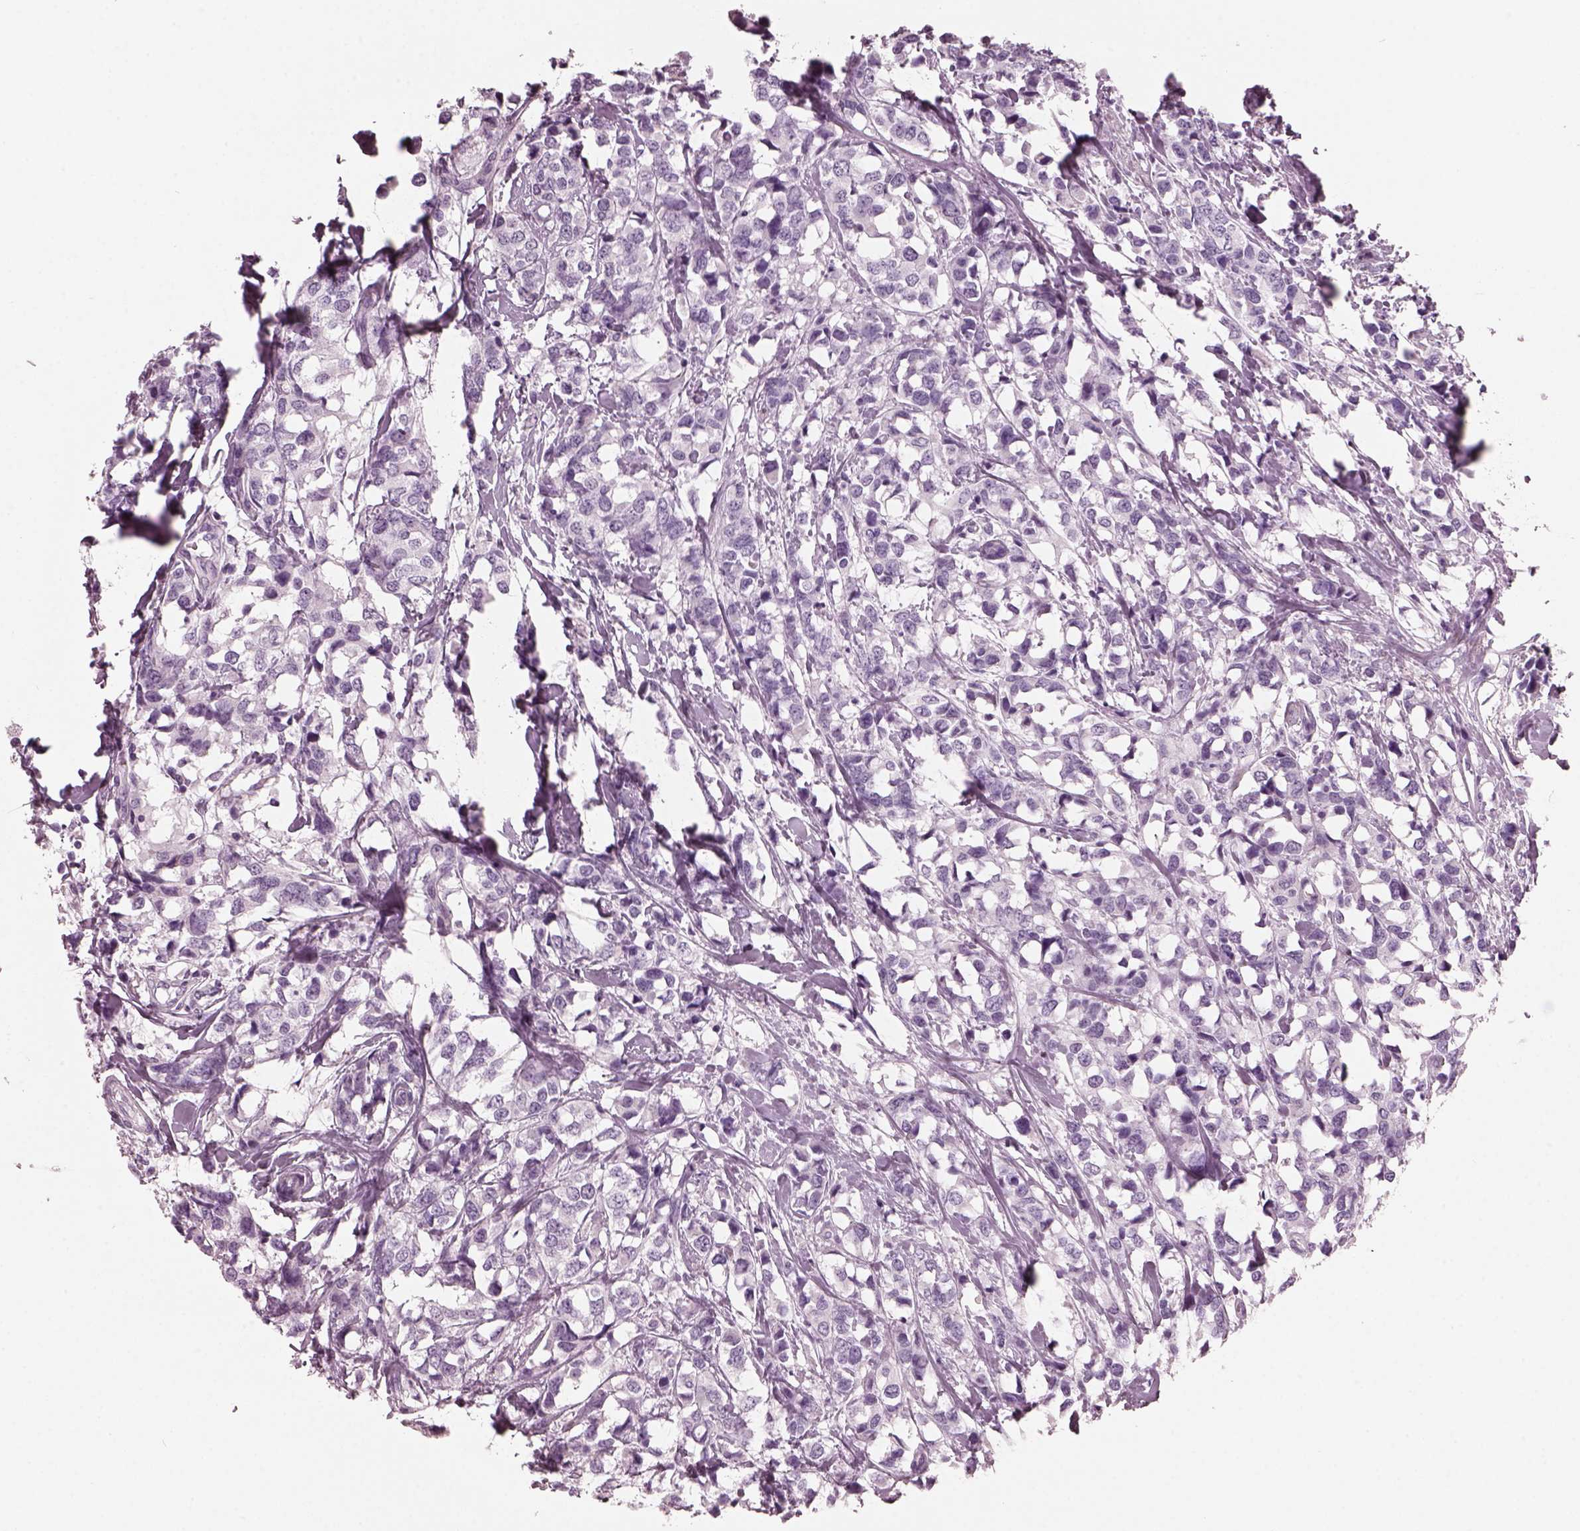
{"staining": {"intensity": "negative", "quantity": "none", "location": "none"}, "tissue": "breast cancer", "cell_type": "Tumor cells", "image_type": "cancer", "snomed": [{"axis": "morphology", "description": "Lobular carcinoma"}, {"axis": "topography", "description": "Breast"}], "caption": "IHC micrograph of neoplastic tissue: breast cancer (lobular carcinoma) stained with DAB (3,3'-diaminobenzidine) exhibits no significant protein staining in tumor cells.", "gene": "HYDIN", "patient": {"sex": "female", "age": 59}}